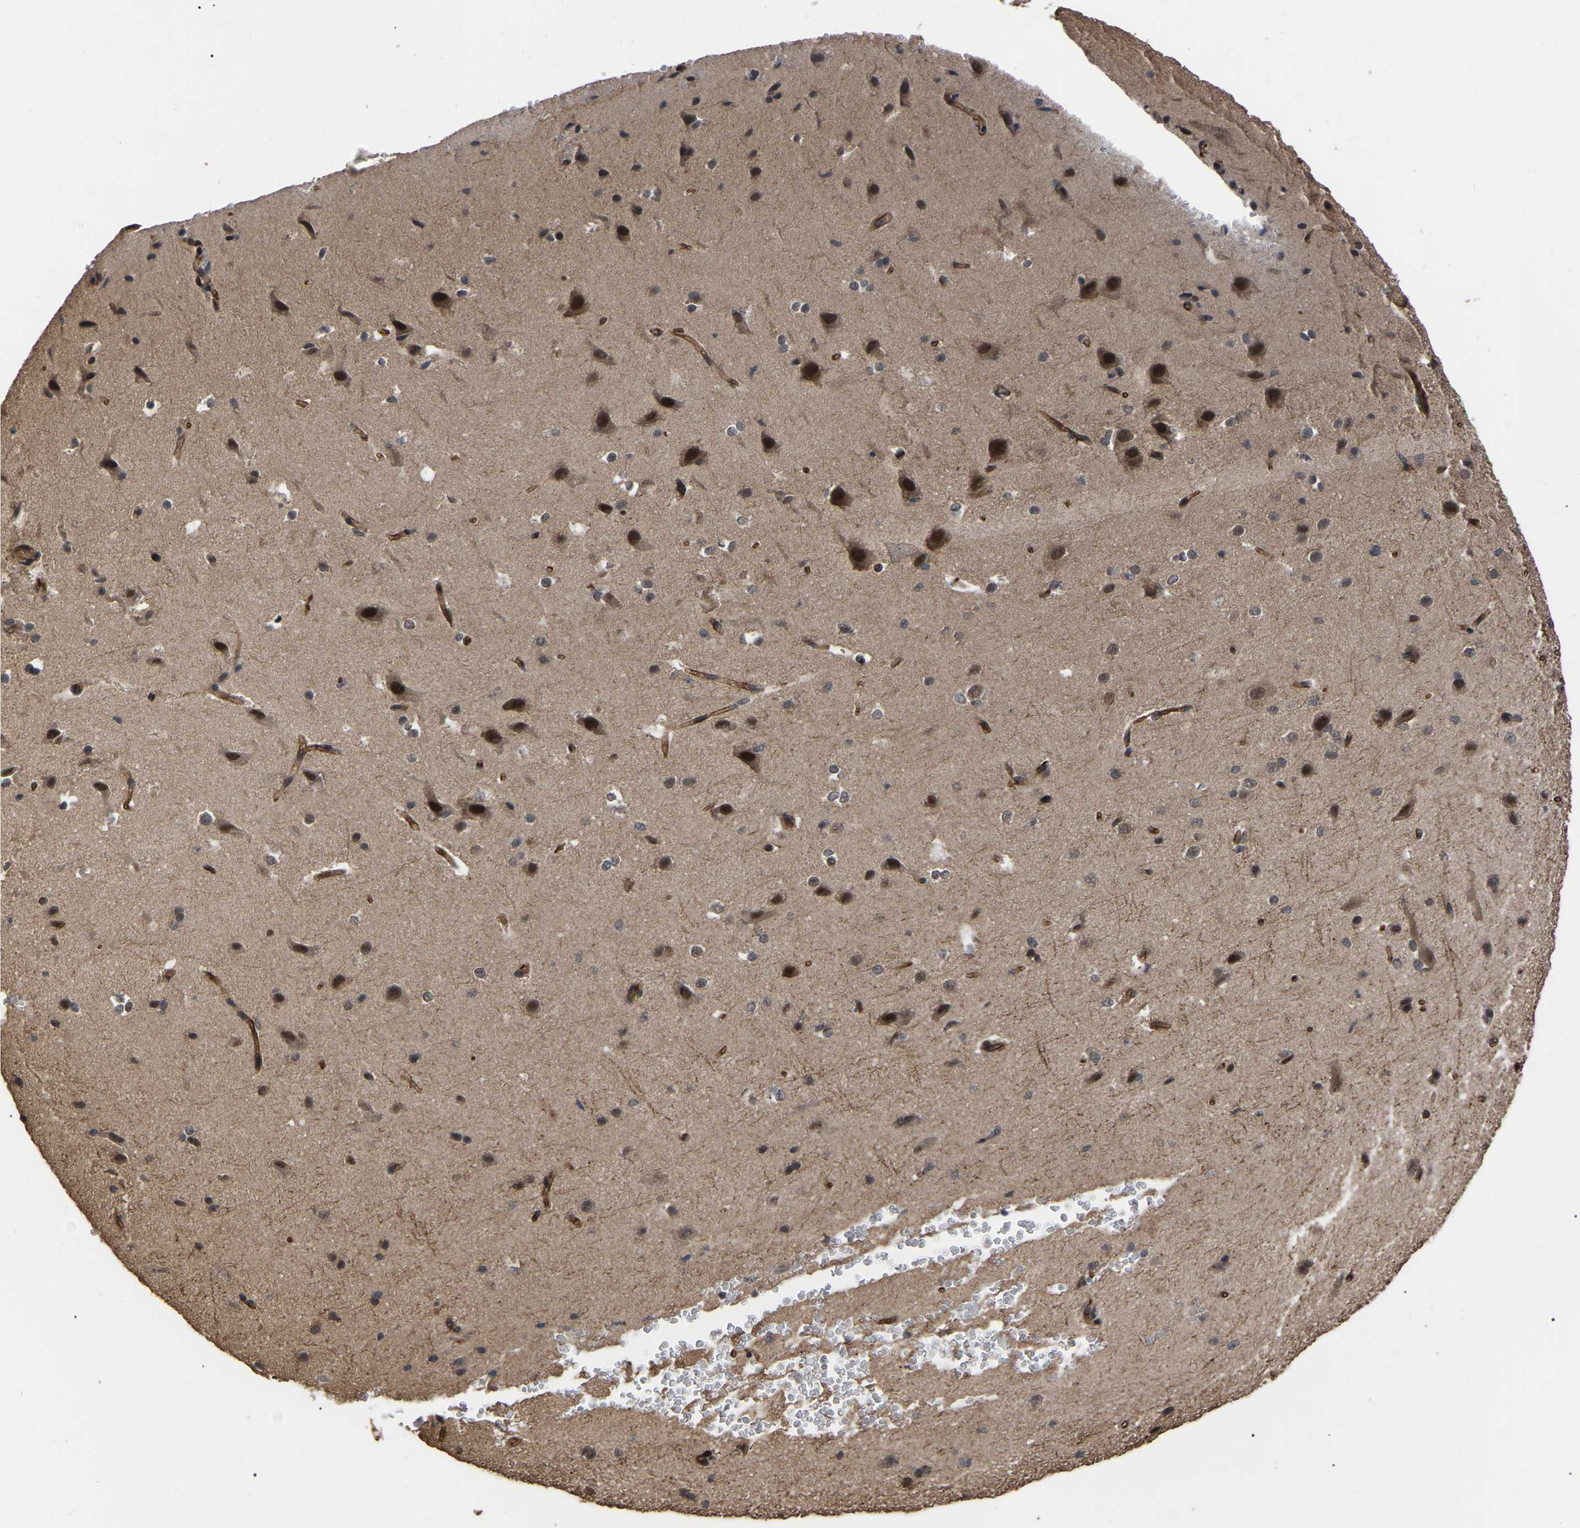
{"staining": {"intensity": "moderate", "quantity": ">75%", "location": "cytoplasmic/membranous"}, "tissue": "cerebral cortex", "cell_type": "Endothelial cells", "image_type": "normal", "snomed": [{"axis": "morphology", "description": "Normal tissue, NOS"}, {"axis": "morphology", "description": "Developmental malformation"}, {"axis": "topography", "description": "Cerebral cortex"}], "caption": "Immunohistochemistry (DAB) staining of benign human cerebral cortex displays moderate cytoplasmic/membranous protein positivity in about >75% of endothelial cells. (Stains: DAB in brown, nuclei in blue, Microscopy: brightfield microscopy at high magnification).", "gene": "FAM161B", "patient": {"sex": "female", "age": 30}}